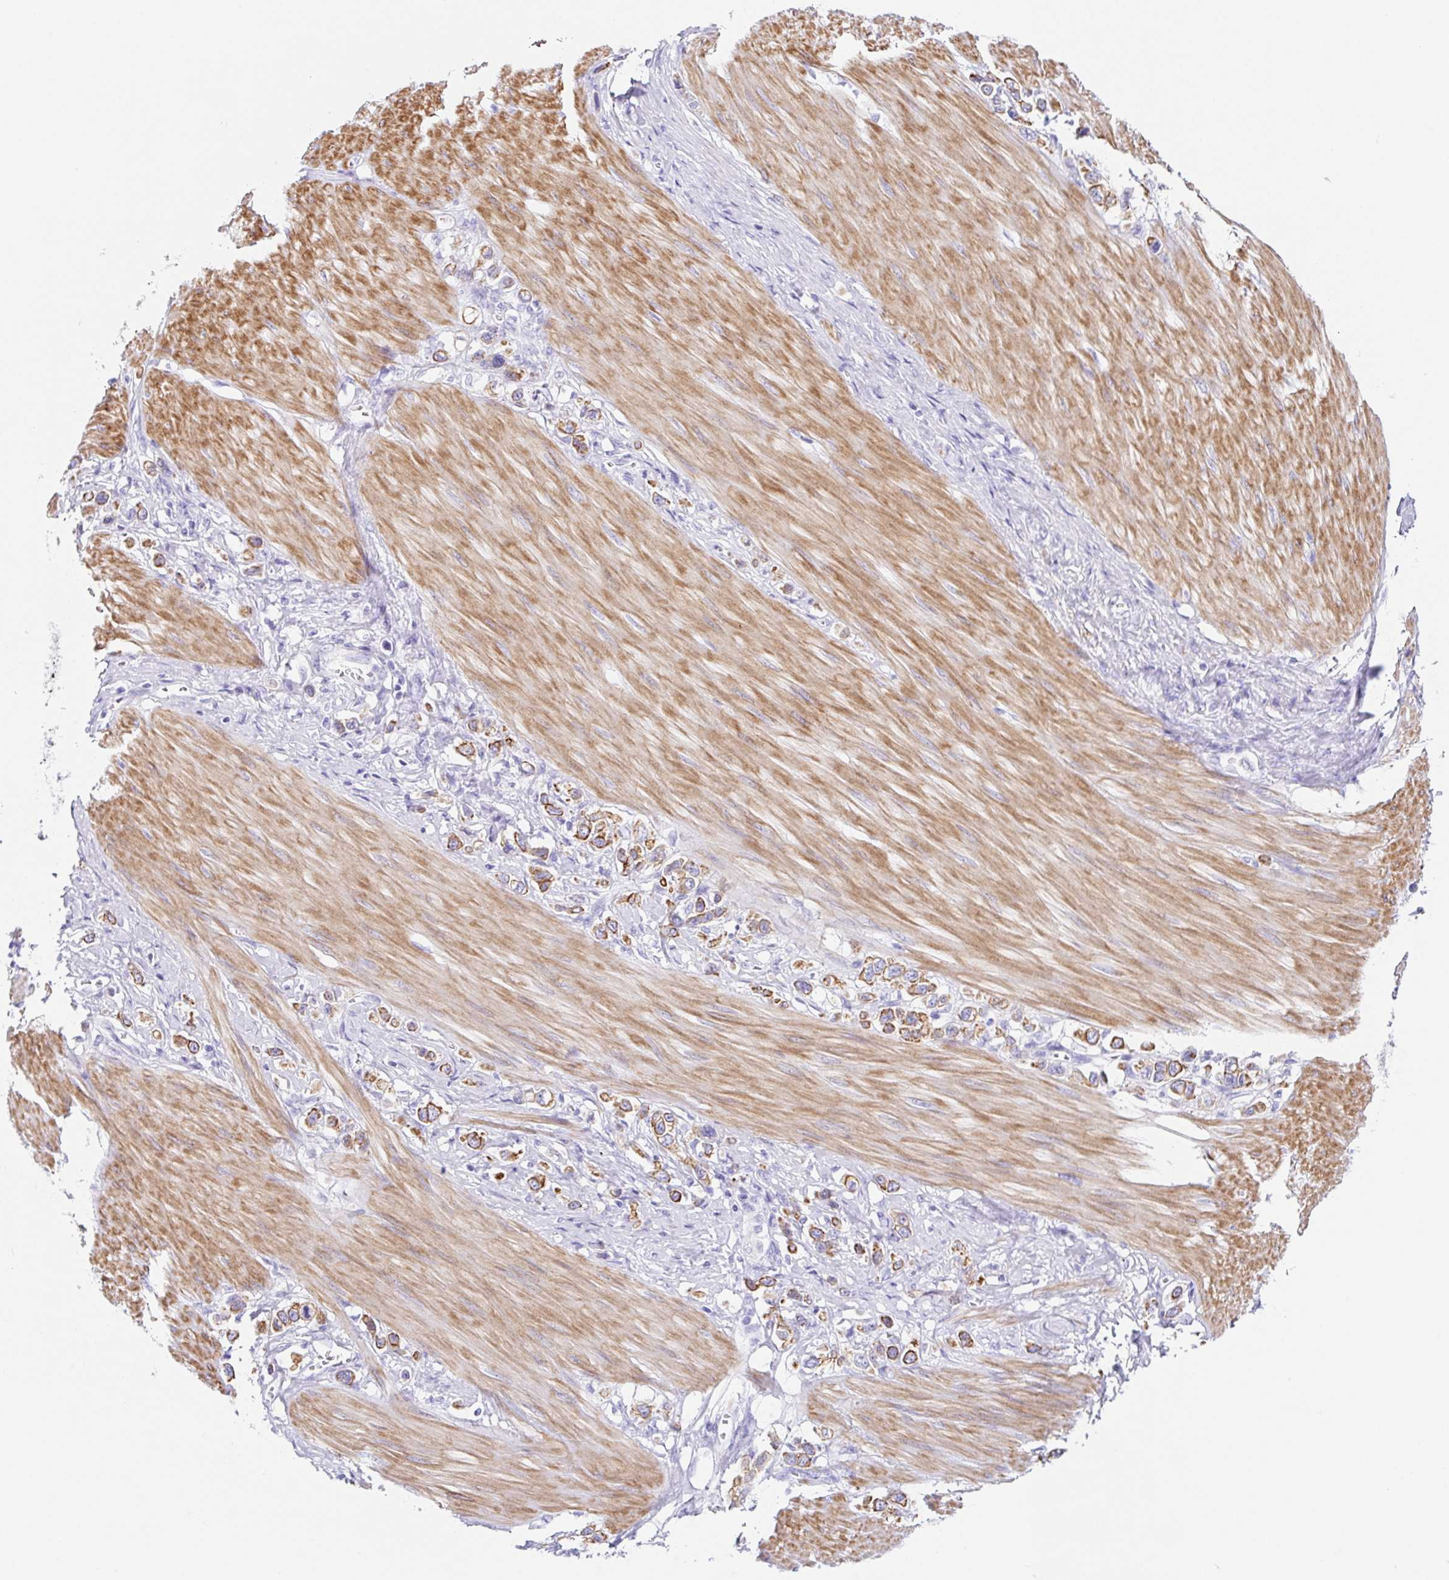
{"staining": {"intensity": "moderate", "quantity": ">75%", "location": "cytoplasmic/membranous"}, "tissue": "stomach cancer", "cell_type": "Tumor cells", "image_type": "cancer", "snomed": [{"axis": "morphology", "description": "Adenocarcinoma, NOS"}, {"axis": "topography", "description": "Stomach"}], "caption": "Stomach cancer stained for a protein (brown) reveals moderate cytoplasmic/membranous positive staining in about >75% of tumor cells.", "gene": "CLDND2", "patient": {"sex": "female", "age": 65}}